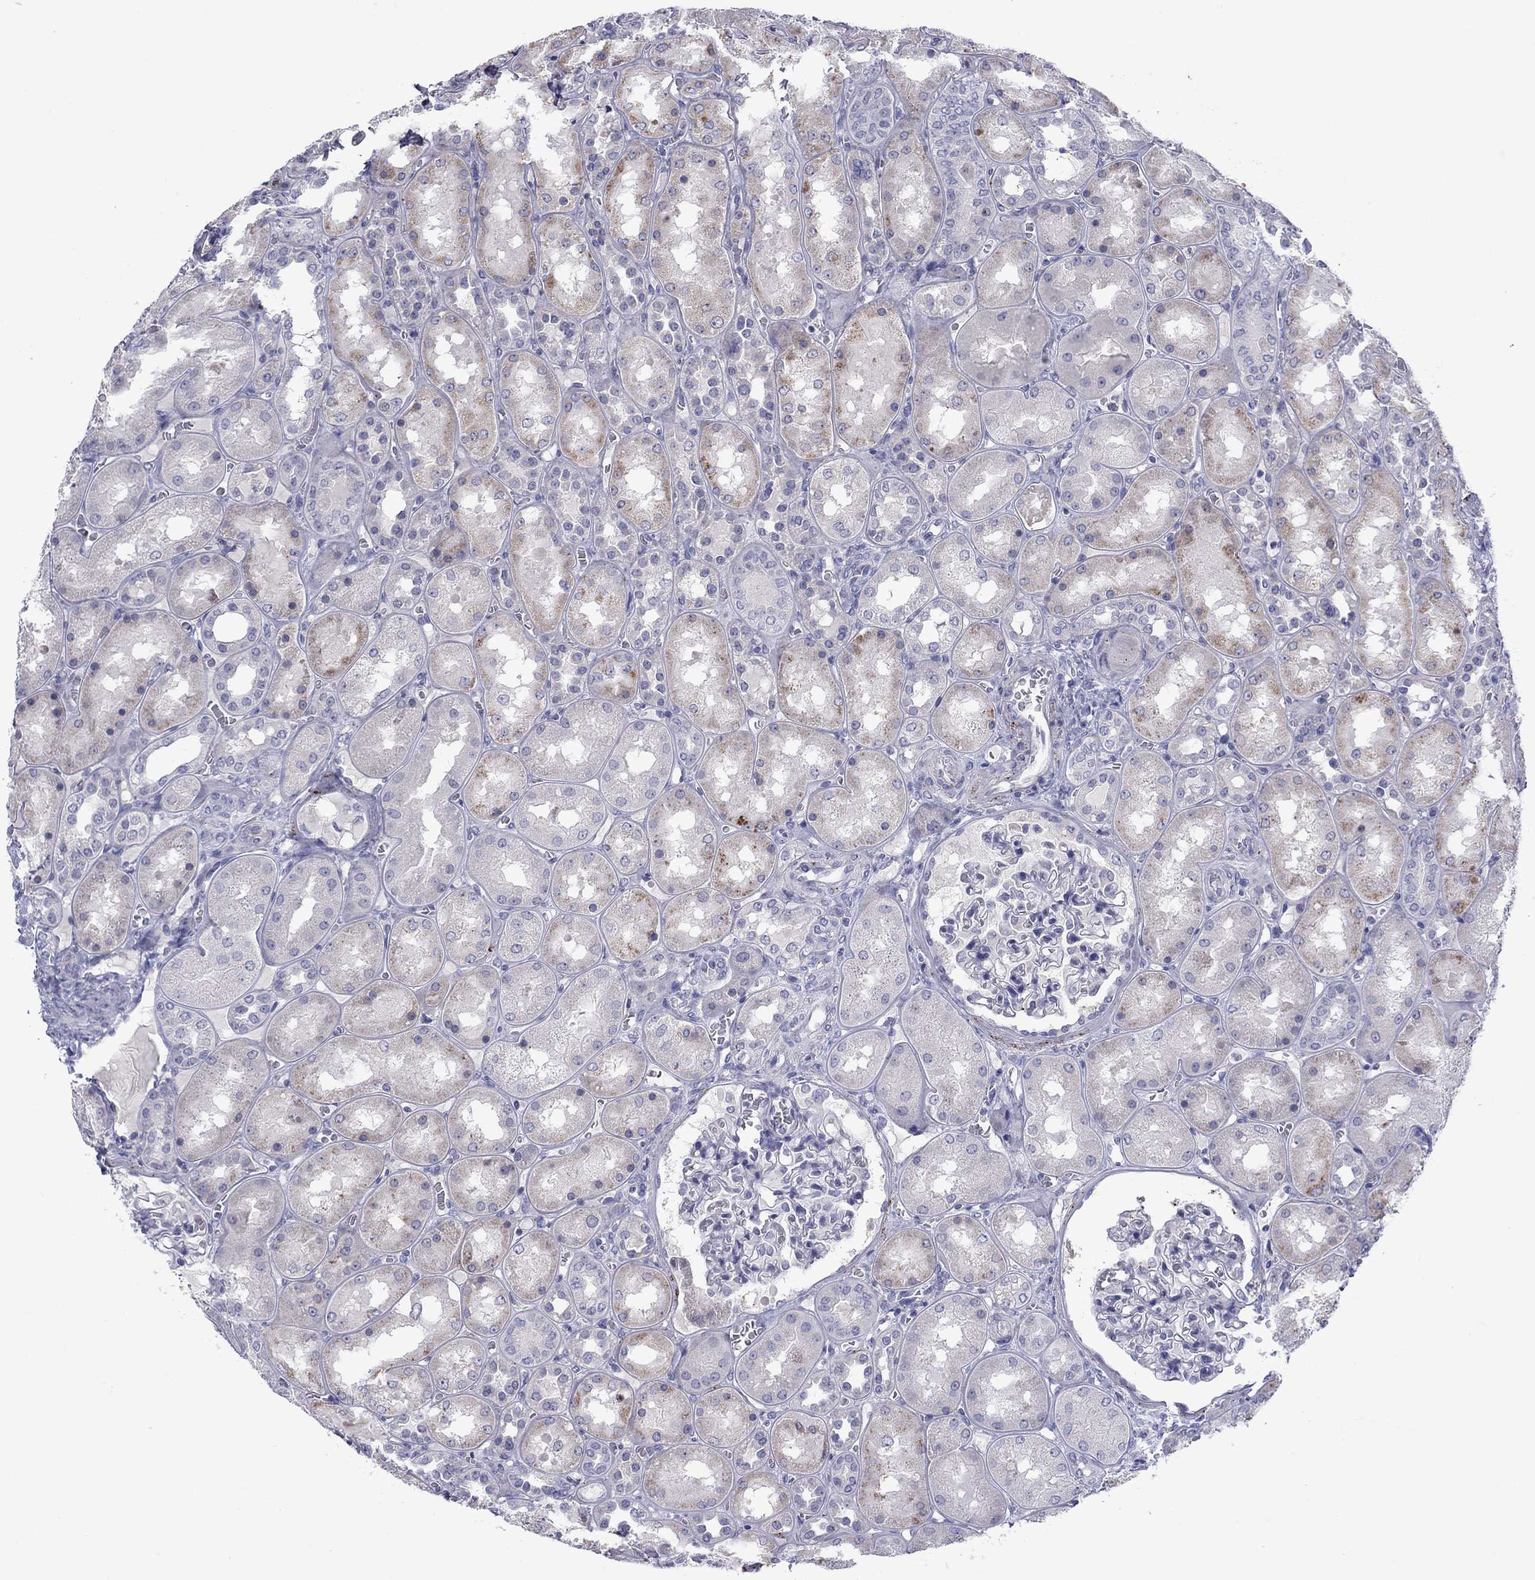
{"staining": {"intensity": "negative", "quantity": "none", "location": "none"}, "tissue": "kidney", "cell_type": "Cells in glomeruli", "image_type": "normal", "snomed": [{"axis": "morphology", "description": "Normal tissue, NOS"}, {"axis": "topography", "description": "Kidney"}], "caption": "A micrograph of kidney stained for a protein demonstrates no brown staining in cells in glomeruli. The staining was performed using DAB (3,3'-diaminobenzidine) to visualize the protein expression in brown, while the nuclei were stained in blue with hematoxylin (Magnification: 20x).", "gene": "TMPRSS11A", "patient": {"sex": "male", "age": 73}}